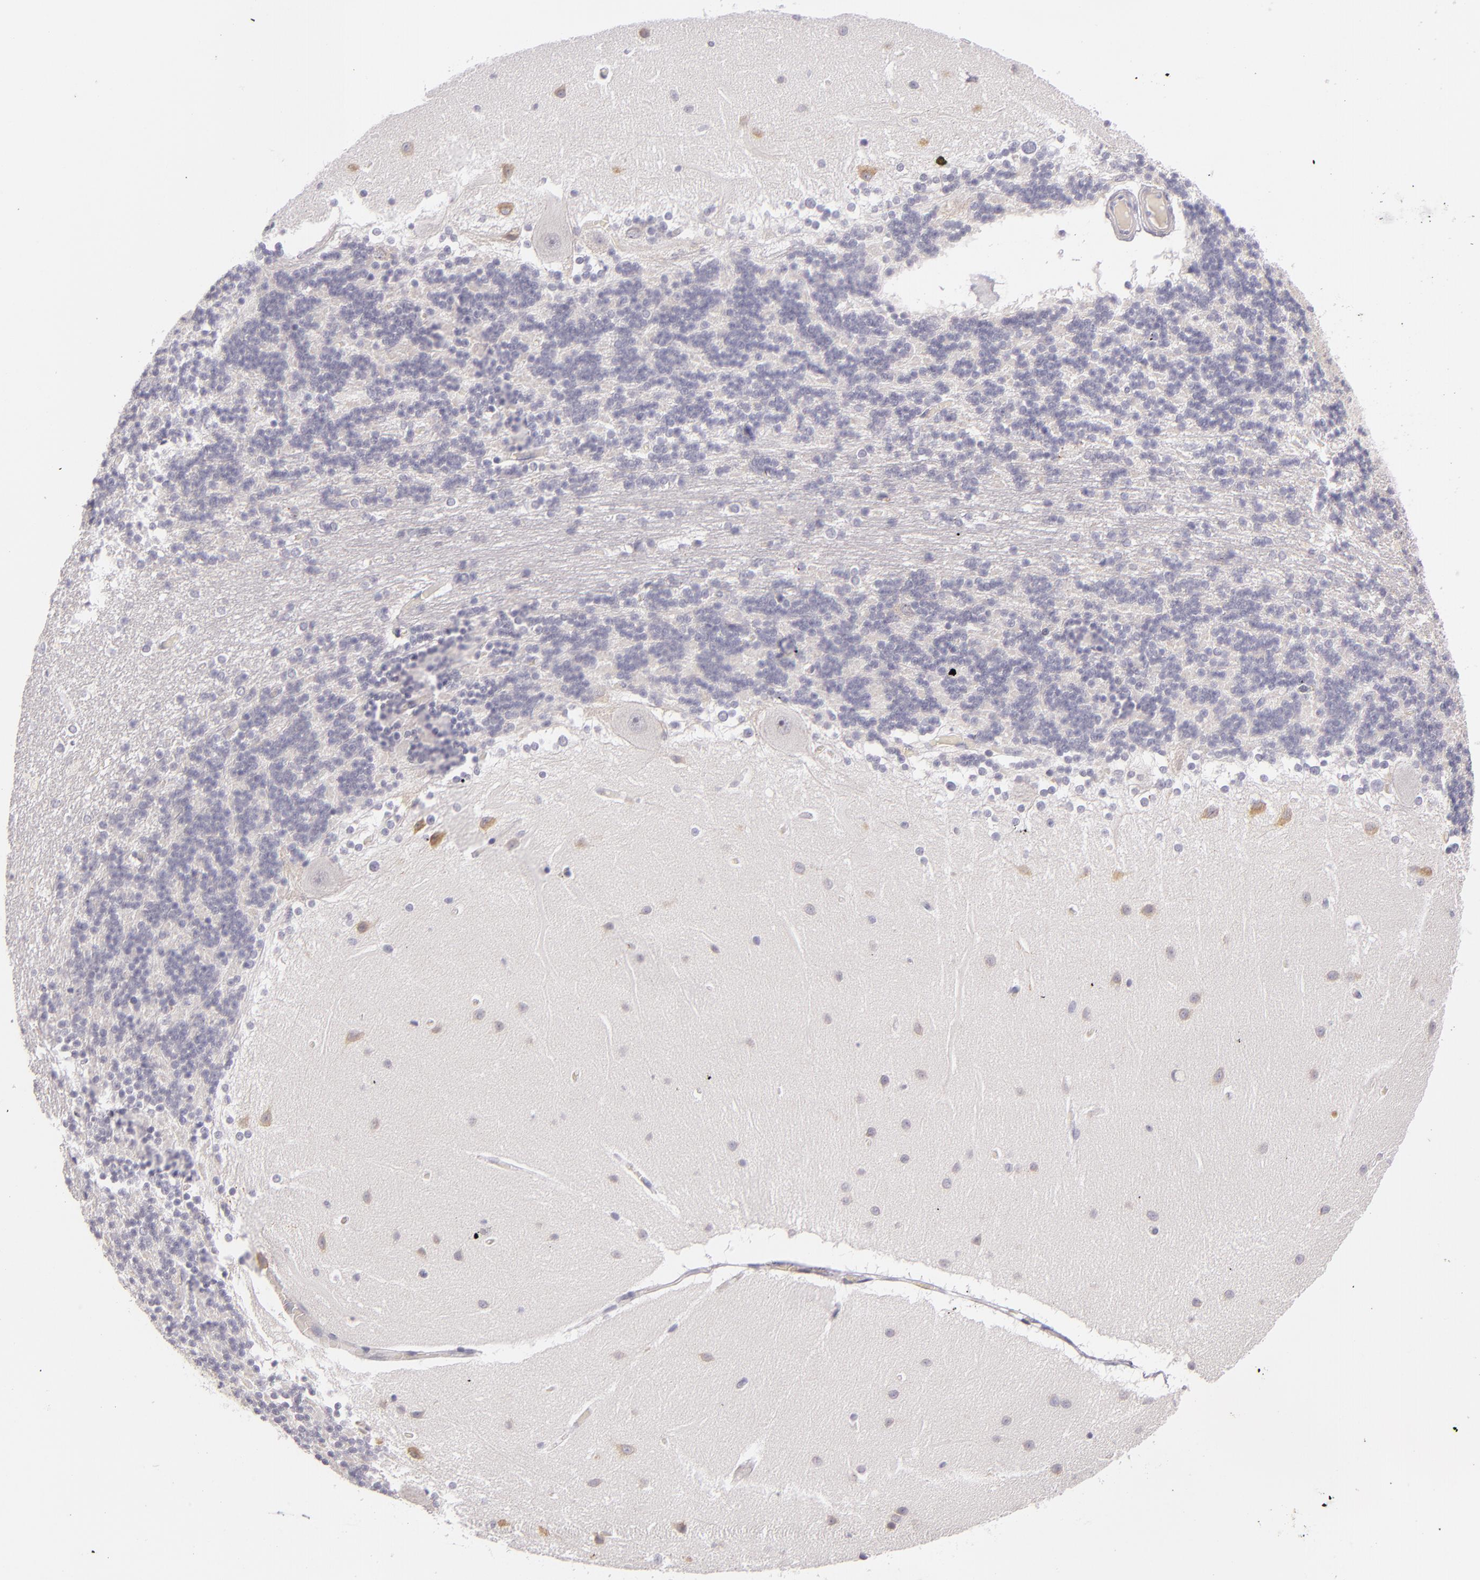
{"staining": {"intensity": "negative", "quantity": "none", "location": "none"}, "tissue": "cerebellum", "cell_type": "Cells in granular layer", "image_type": "normal", "snomed": [{"axis": "morphology", "description": "Normal tissue, NOS"}, {"axis": "topography", "description": "Cerebellum"}], "caption": "High power microscopy micrograph of an IHC photomicrograph of normal cerebellum, revealing no significant expression in cells in granular layer.", "gene": "FAM181A", "patient": {"sex": "female", "age": 54}}